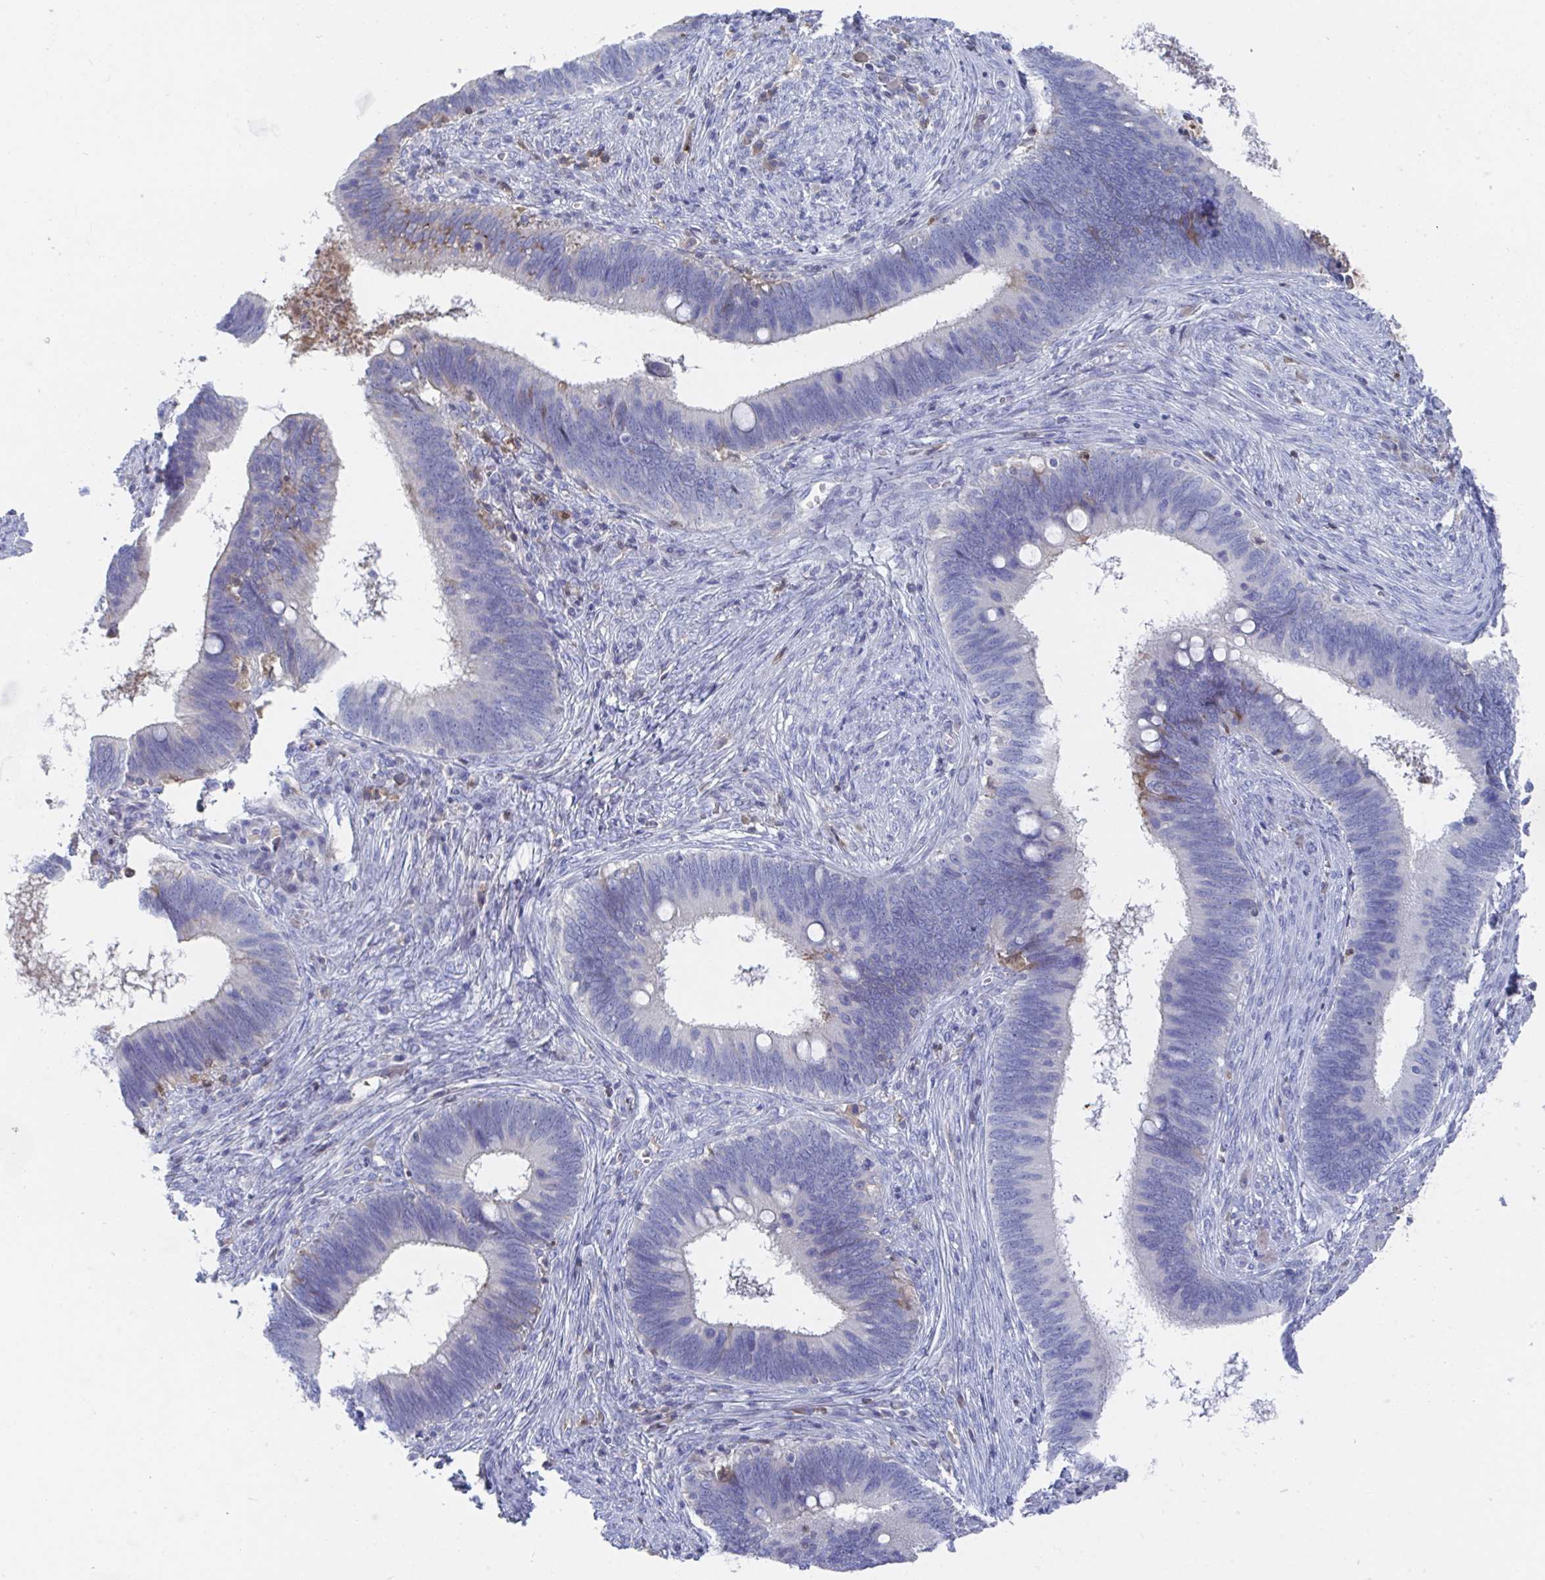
{"staining": {"intensity": "negative", "quantity": "none", "location": "none"}, "tissue": "cervical cancer", "cell_type": "Tumor cells", "image_type": "cancer", "snomed": [{"axis": "morphology", "description": "Adenocarcinoma, NOS"}, {"axis": "topography", "description": "Cervix"}], "caption": "The micrograph displays no significant positivity in tumor cells of cervical cancer (adenocarcinoma).", "gene": "TNFAIP6", "patient": {"sex": "female", "age": 42}}